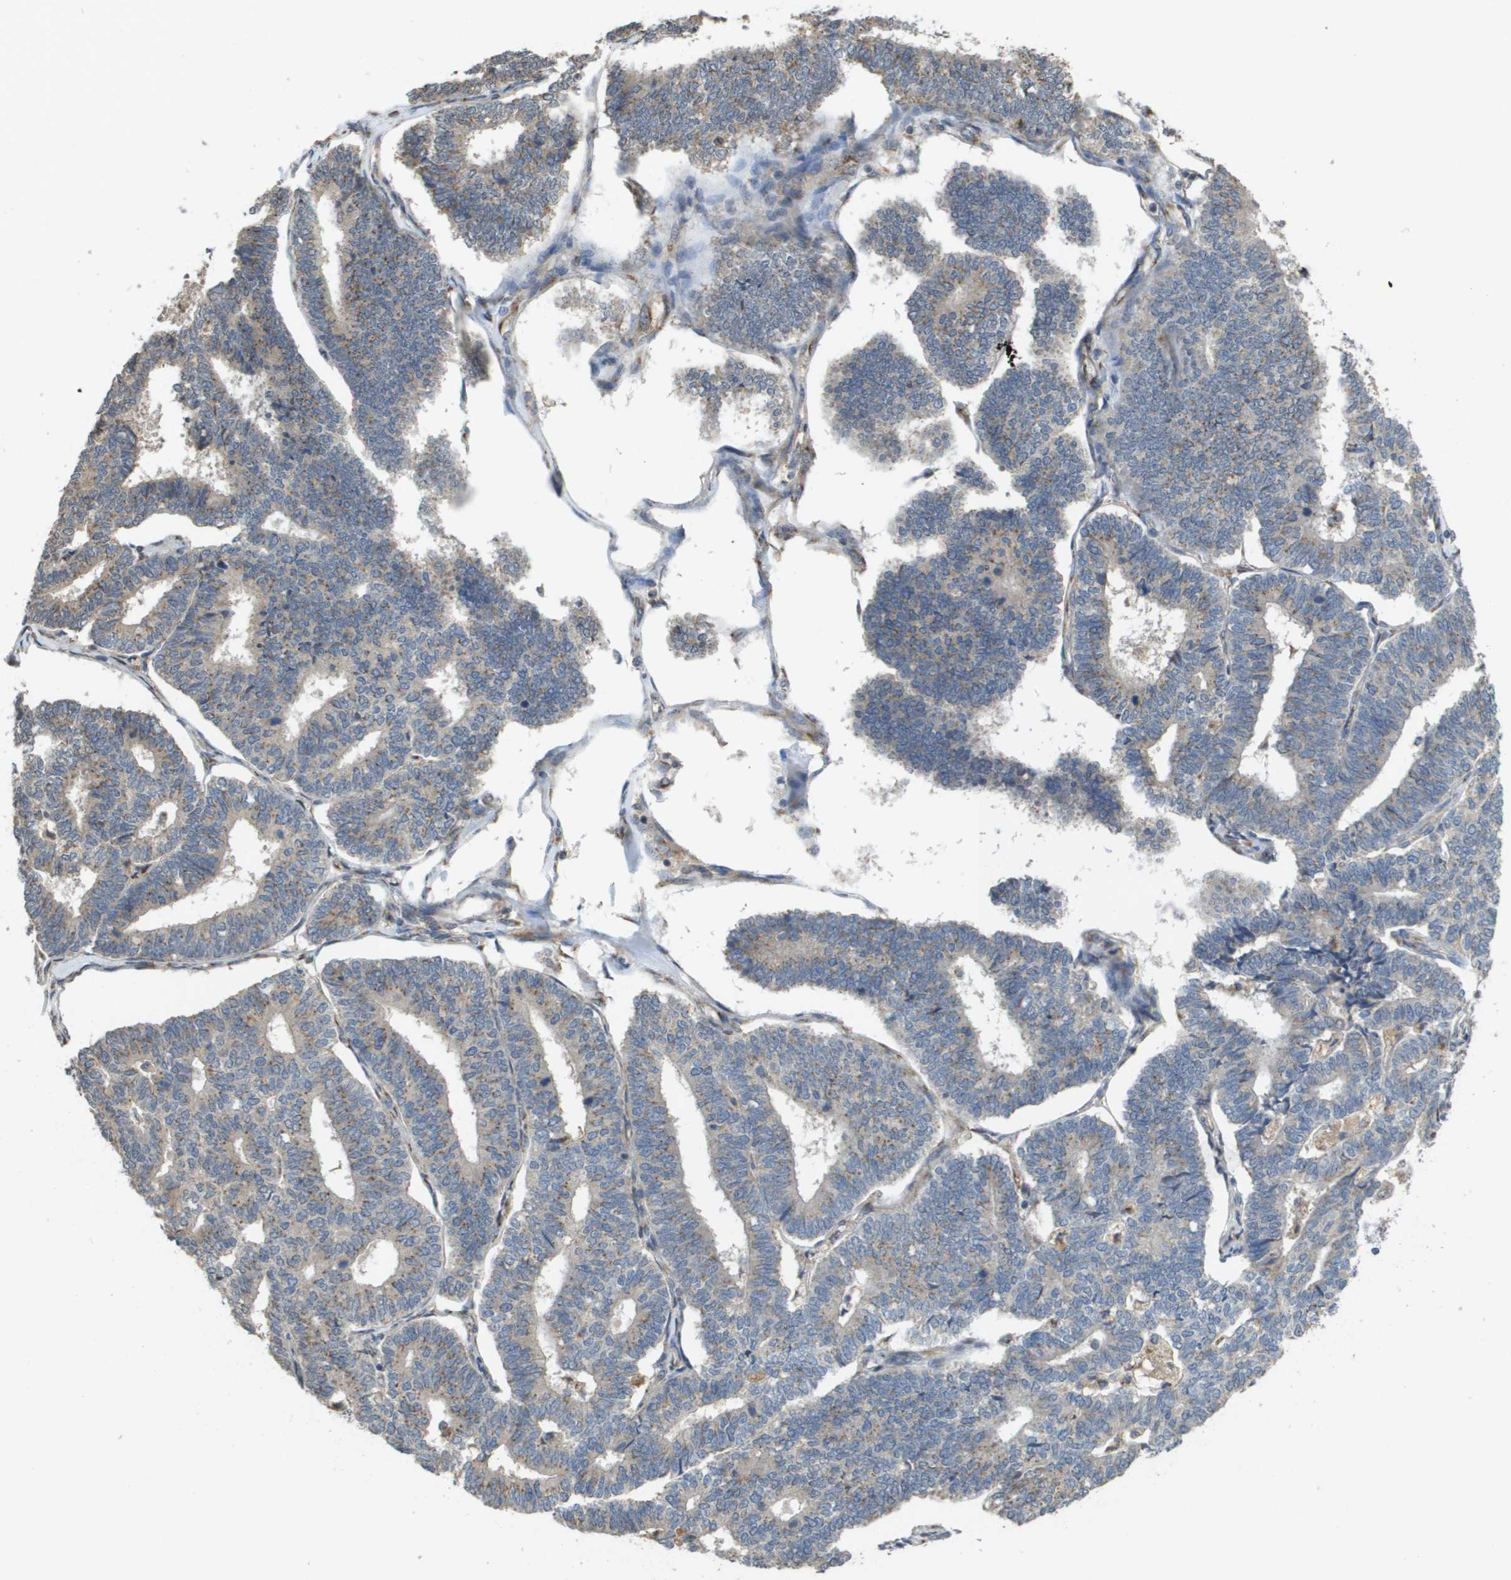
{"staining": {"intensity": "weak", "quantity": "<25%", "location": "cytoplasmic/membranous"}, "tissue": "endometrial cancer", "cell_type": "Tumor cells", "image_type": "cancer", "snomed": [{"axis": "morphology", "description": "Adenocarcinoma, NOS"}, {"axis": "topography", "description": "Endometrium"}], "caption": "Tumor cells show no significant staining in endometrial adenocarcinoma.", "gene": "PCK1", "patient": {"sex": "female", "age": 70}}